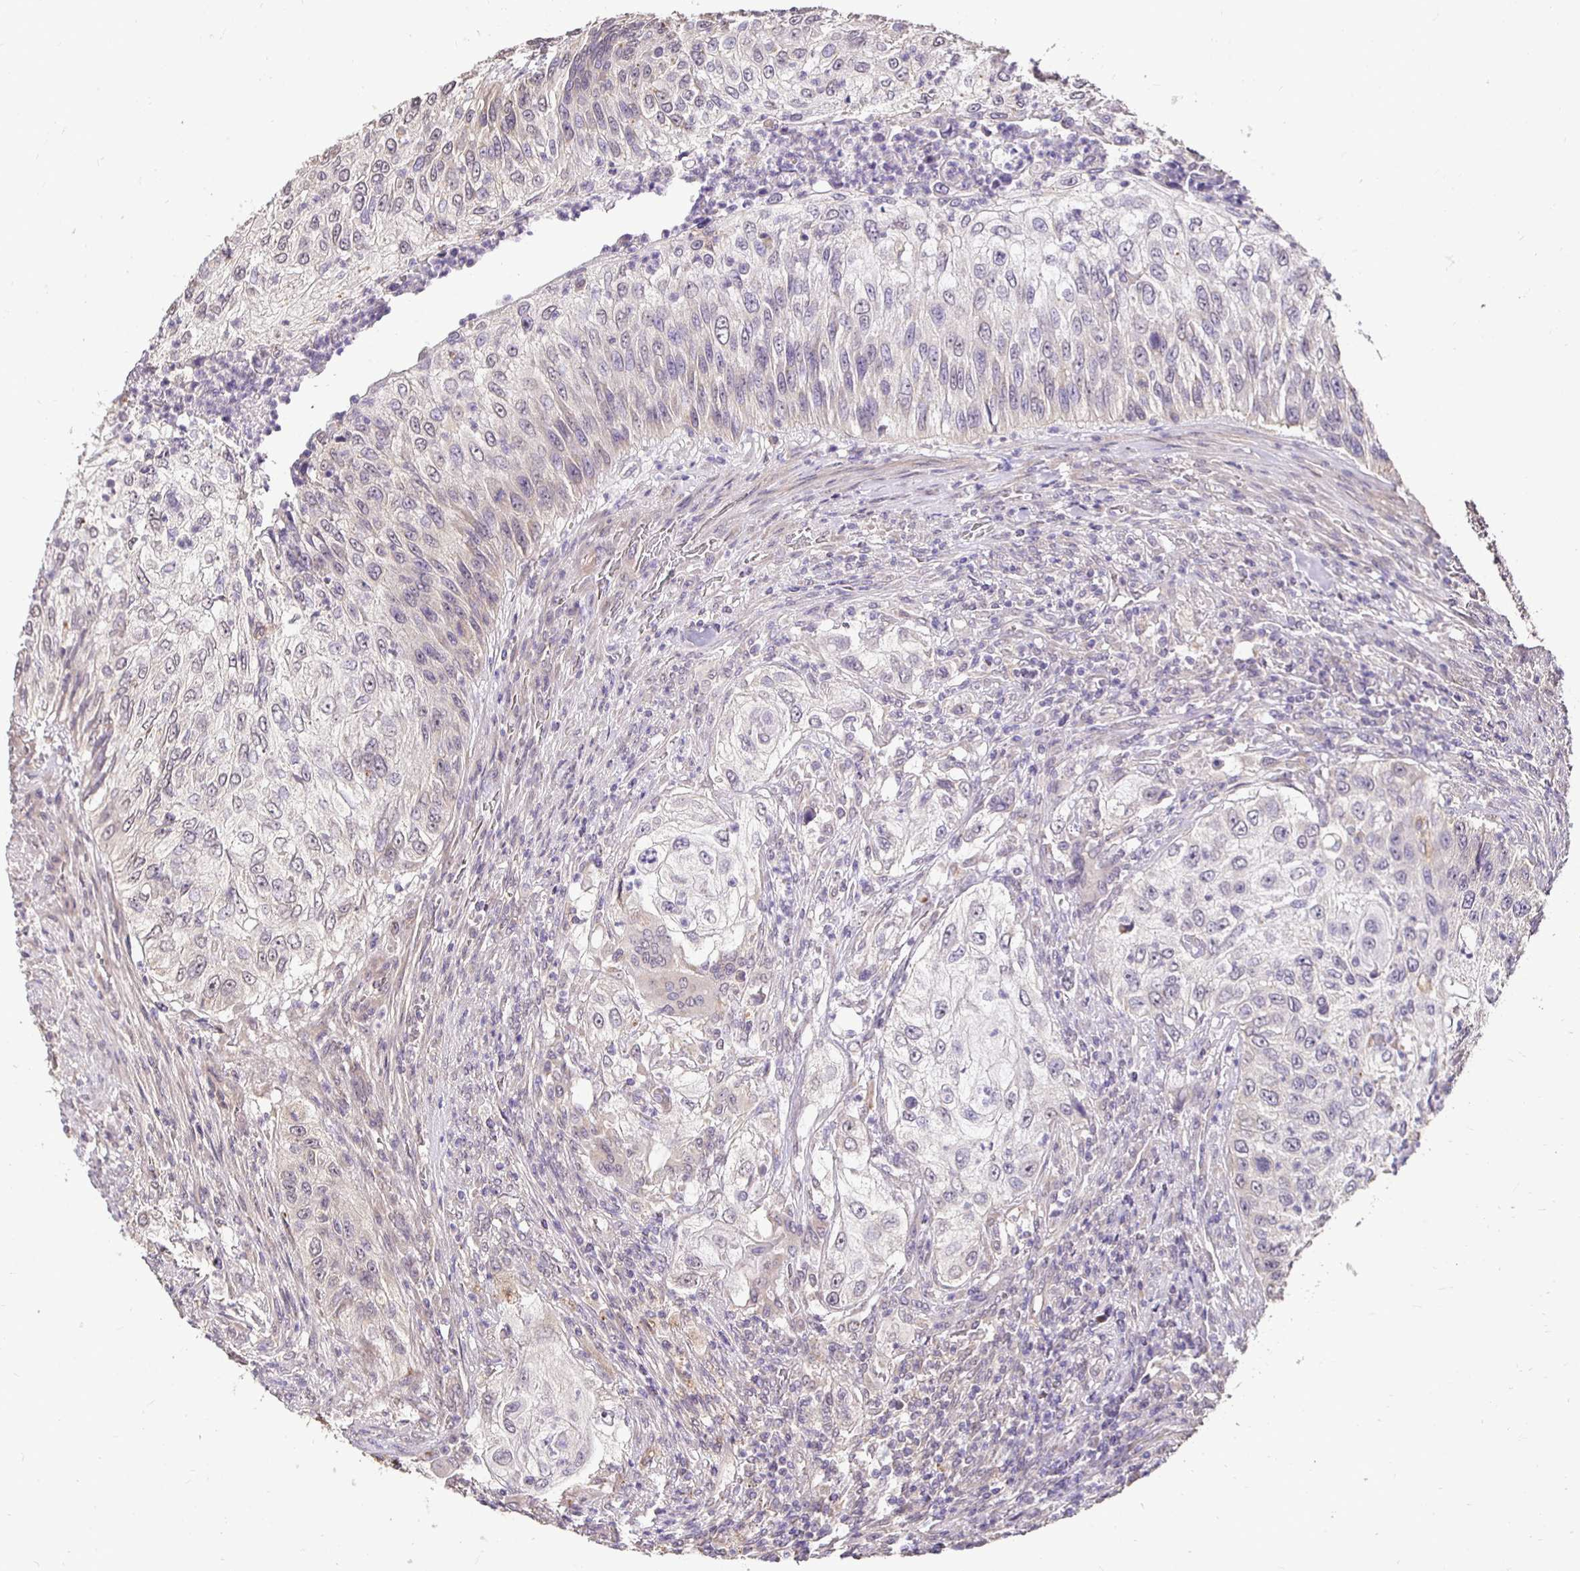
{"staining": {"intensity": "weak", "quantity": "<25%", "location": "nuclear"}, "tissue": "urothelial cancer", "cell_type": "Tumor cells", "image_type": "cancer", "snomed": [{"axis": "morphology", "description": "Urothelial carcinoma, High grade"}, {"axis": "topography", "description": "Urinary bladder"}], "caption": "The photomicrograph reveals no significant staining in tumor cells of high-grade urothelial carcinoma. Nuclei are stained in blue.", "gene": "RHEBL1", "patient": {"sex": "female", "age": 60}}